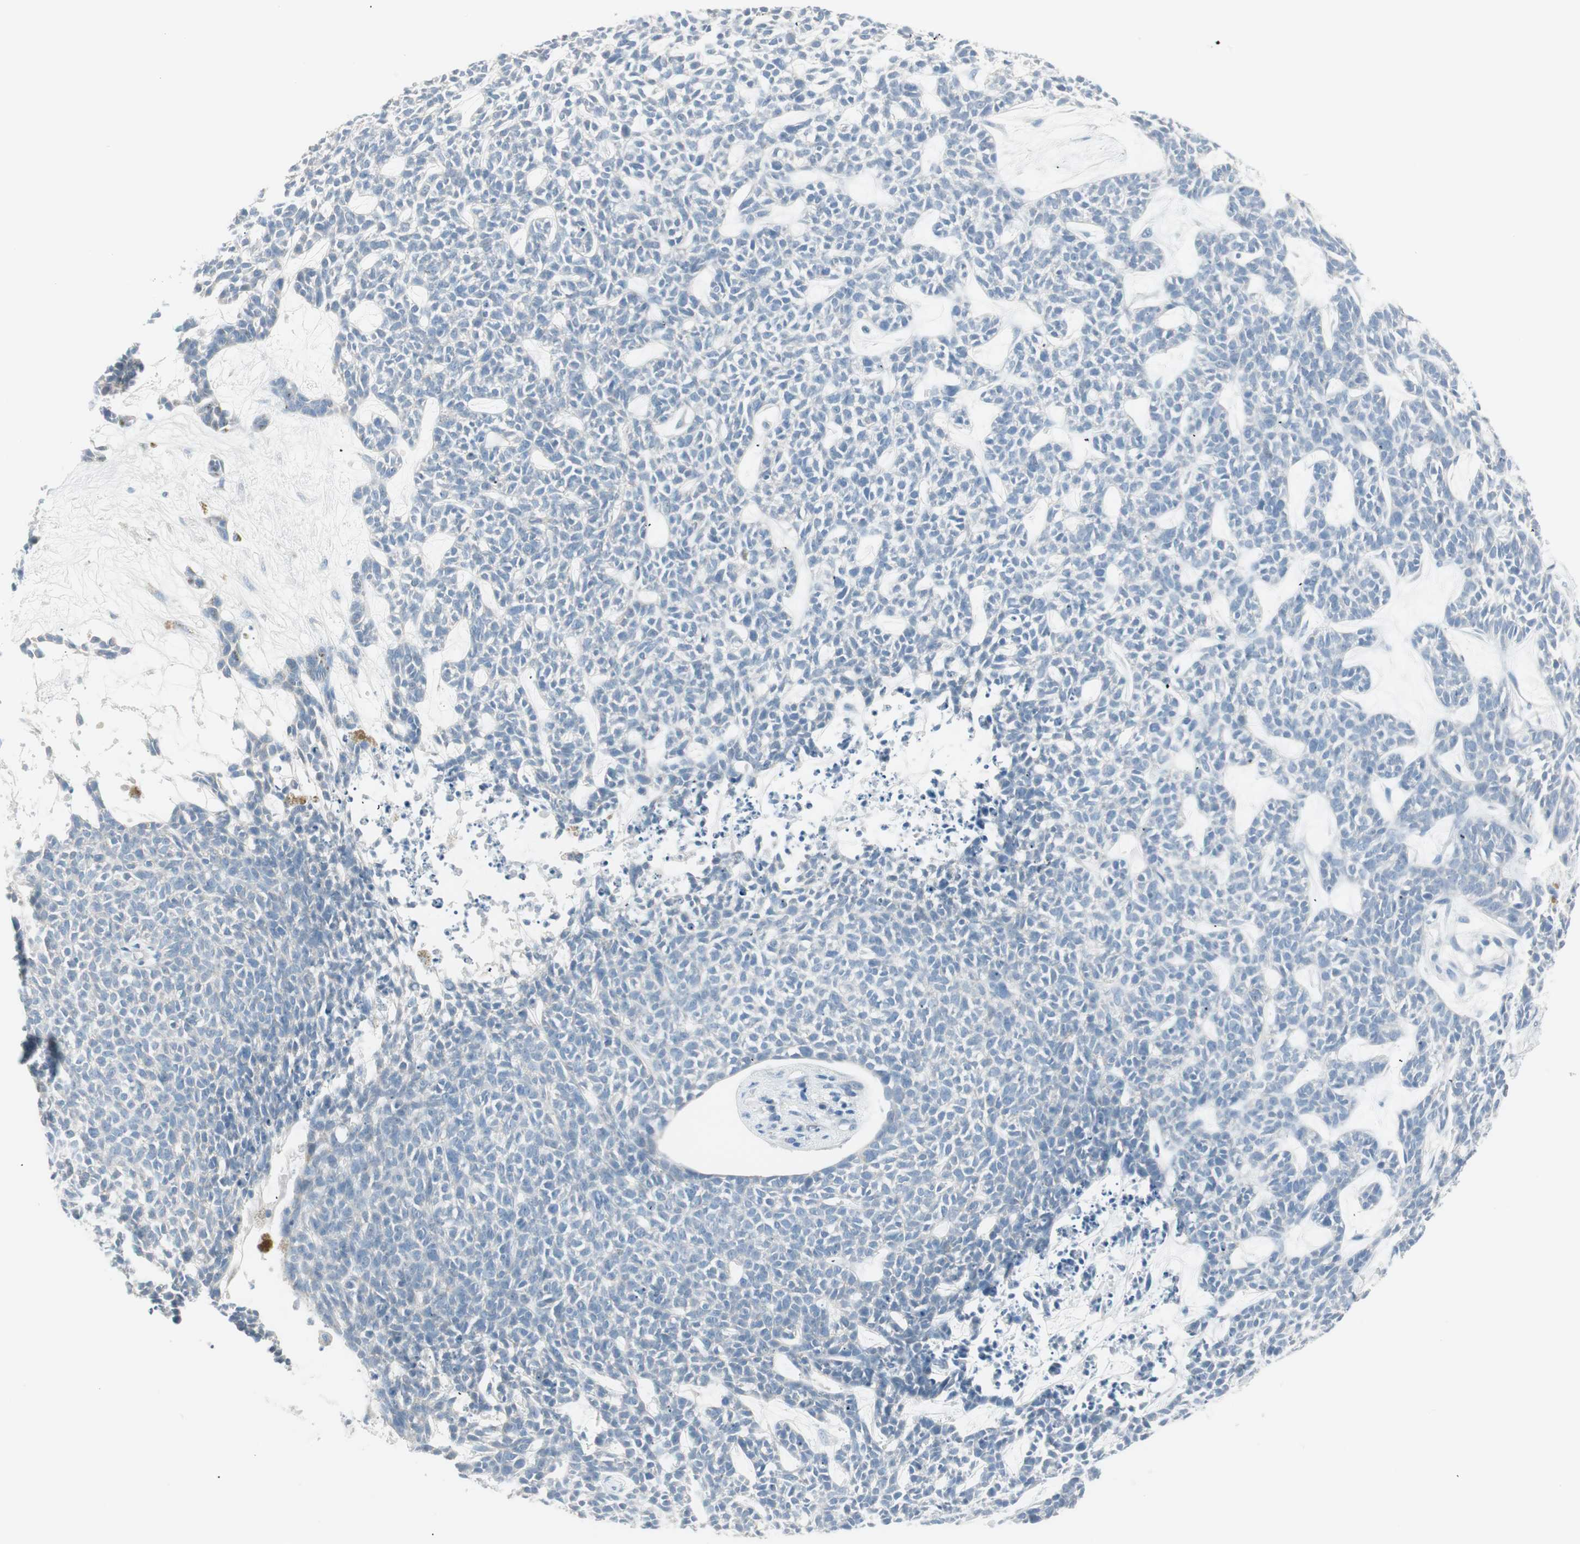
{"staining": {"intensity": "negative", "quantity": "none", "location": "none"}, "tissue": "skin cancer", "cell_type": "Tumor cells", "image_type": "cancer", "snomed": [{"axis": "morphology", "description": "Basal cell carcinoma"}, {"axis": "topography", "description": "Skin"}], "caption": "DAB immunohistochemical staining of skin cancer shows no significant staining in tumor cells.", "gene": "ITLN2", "patient": {"sex": "female", "age": 84}}